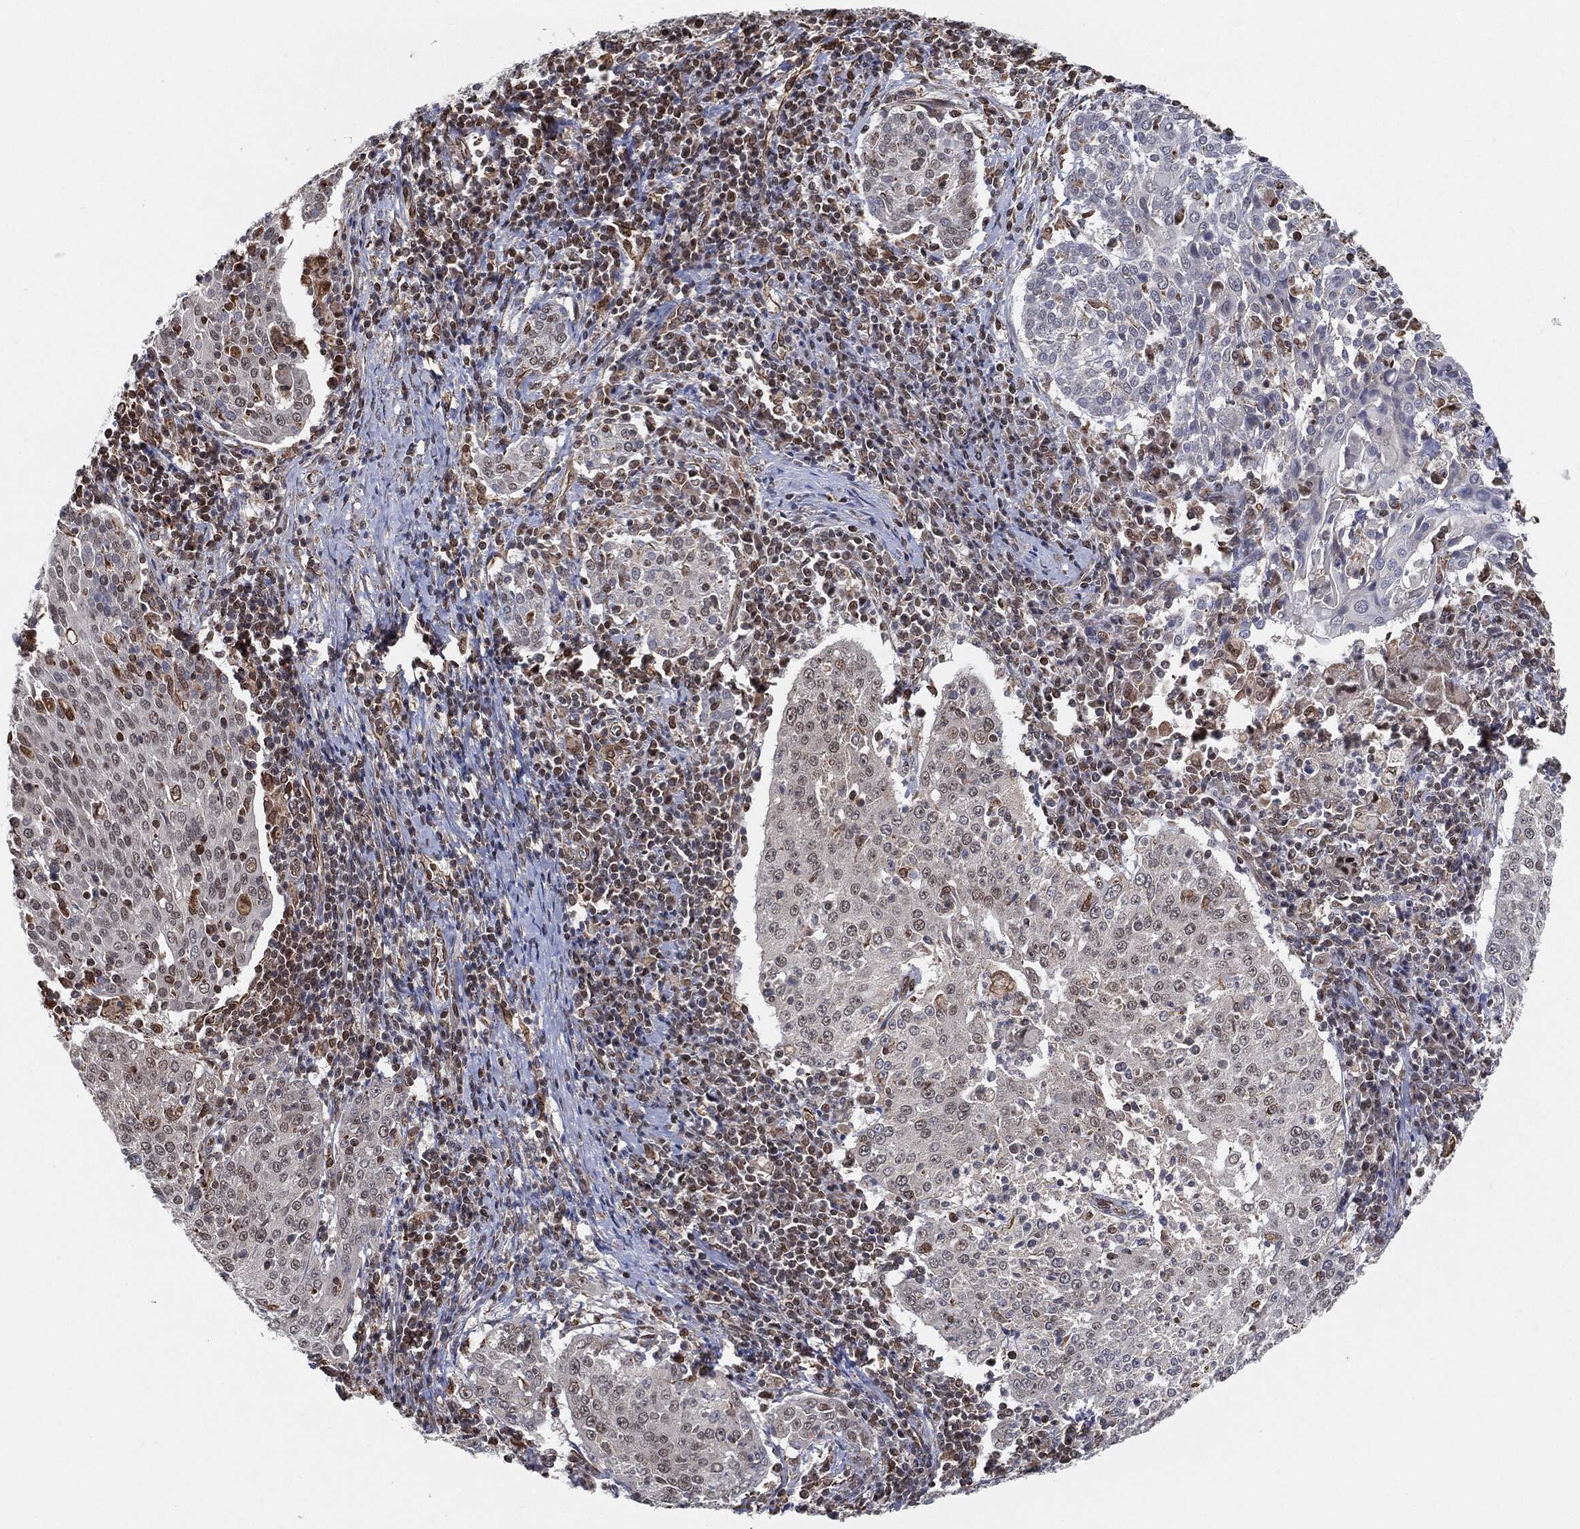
{"staining": {"intensity": "negative", "quantity": "none", "location": "none"}, "tissue": "cervical cancer", "cell_type": "Tumor cells", "image_type": "cancer", "snomed": [{"axis": "morphology", "description": "Squamous cell carcinoma, NOS"}, {"axis": "topography", "description": "Cervix"}], "caption": "An immunohistochemistry photomicrograph of cervical cancer (squamous cell carcinoma) is shown. There is no staining in tumor cells of cervical cancer (squamous cell carcinoma). Brightfield microscopy of immunohistochemistry stained with DAB (3,3'-diaminobenzidine) (brown) and hematoxylin (blue), captured at high magnification.", "gene": "TP53RK", "patient": {"sex": "female", "age": 41}}